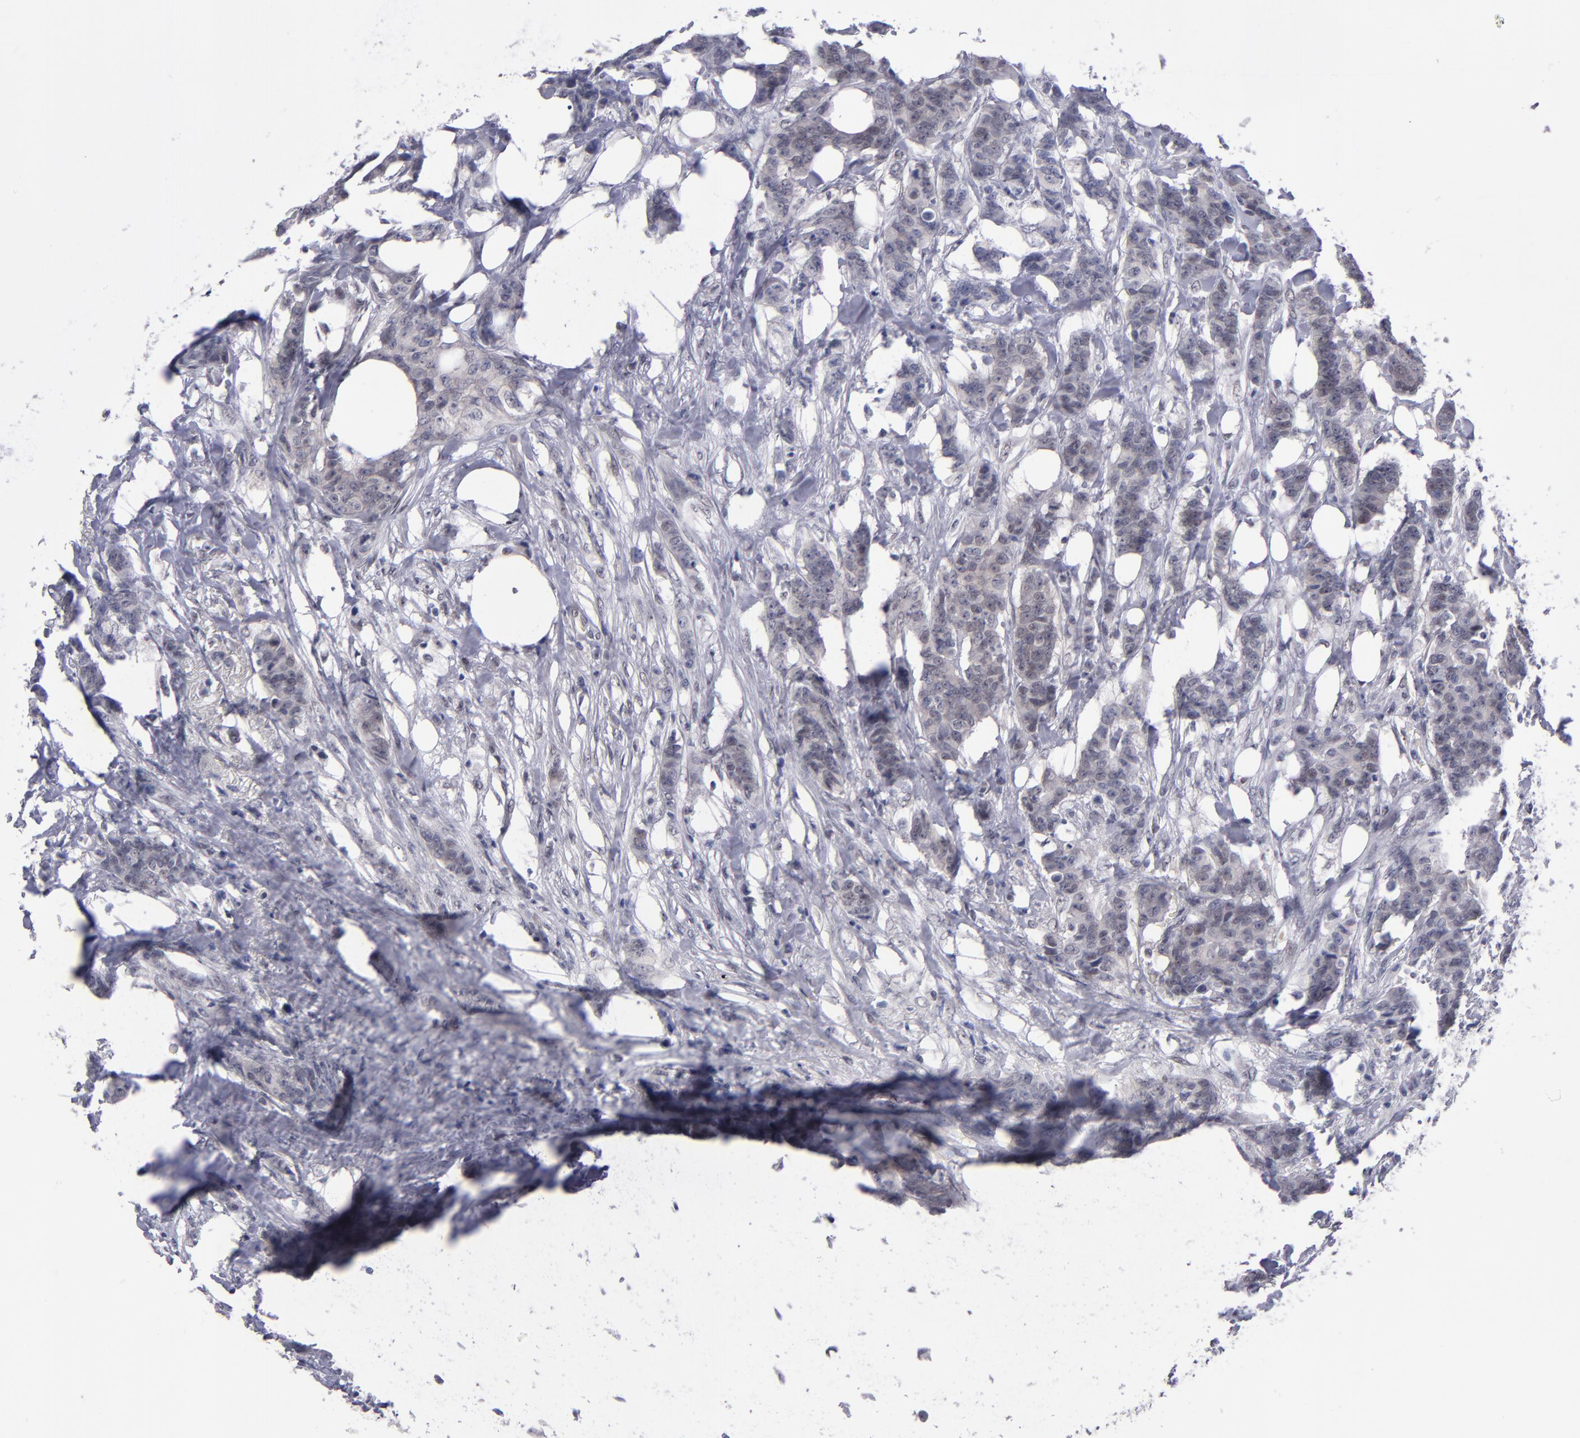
{"staining": {"intensity": "weak", "quantity": ">75%", "location": "cytoplasmic/membranous"}, "tissue": "breast cancer", "cell_type": "Tumor cells", "image_type": "cancer", "snomed": [{"axis": "morphology", "description": "Duct carcinoma"}, {"axis": "topography", "description": "Breast"}], "caption": "Breast cancer stained with a brown dye displays weak cytoplasmic/membranous positive expression in approximately >75% of tumor cells.", "gene": "OTUB2", "patient": {"sex": "female", "age": 40}}